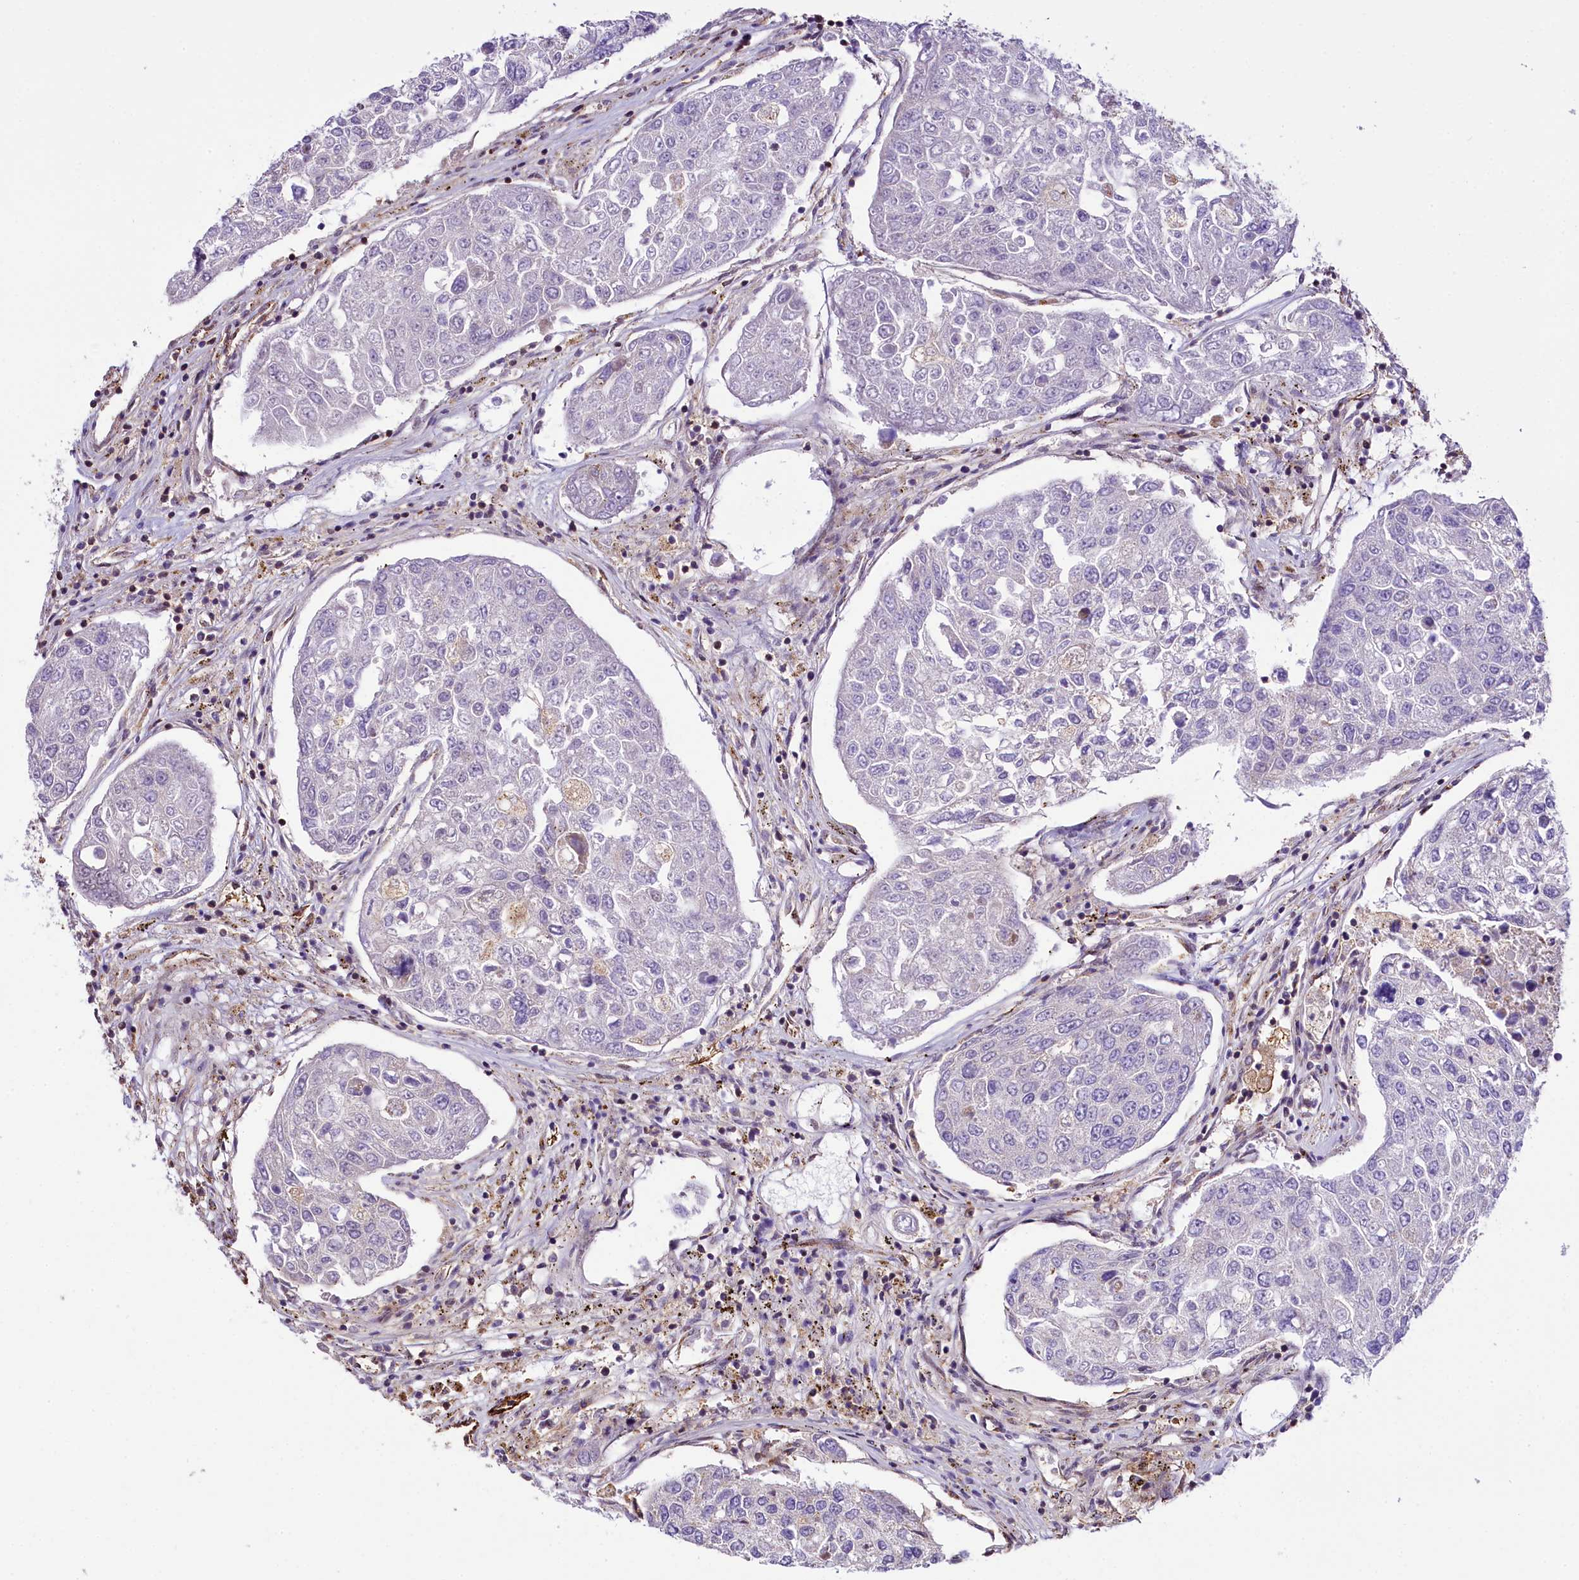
{"staining": {"intensity": "negative", "quantity": "none", "location": "none"}, "tissue": "urothelial cancer", "cell_type": "Tumor cells", "image_type": "cancer", "snomed": [{"axis": "morphology", "description": "Urothelial carcinoma, High grade"}, {"axis": "topography", "description": "Lymph node"}, {"axis": "topography", "description": "Urinary bladder"}], "caption": "The histopathology image displays no staining of tumor cells in urothelial cancer. (Immunohistochemistry, brightfield microscopy, high magnification).", "gene": "MRPL54", "patient": {"sex": "male", "age": 51}}